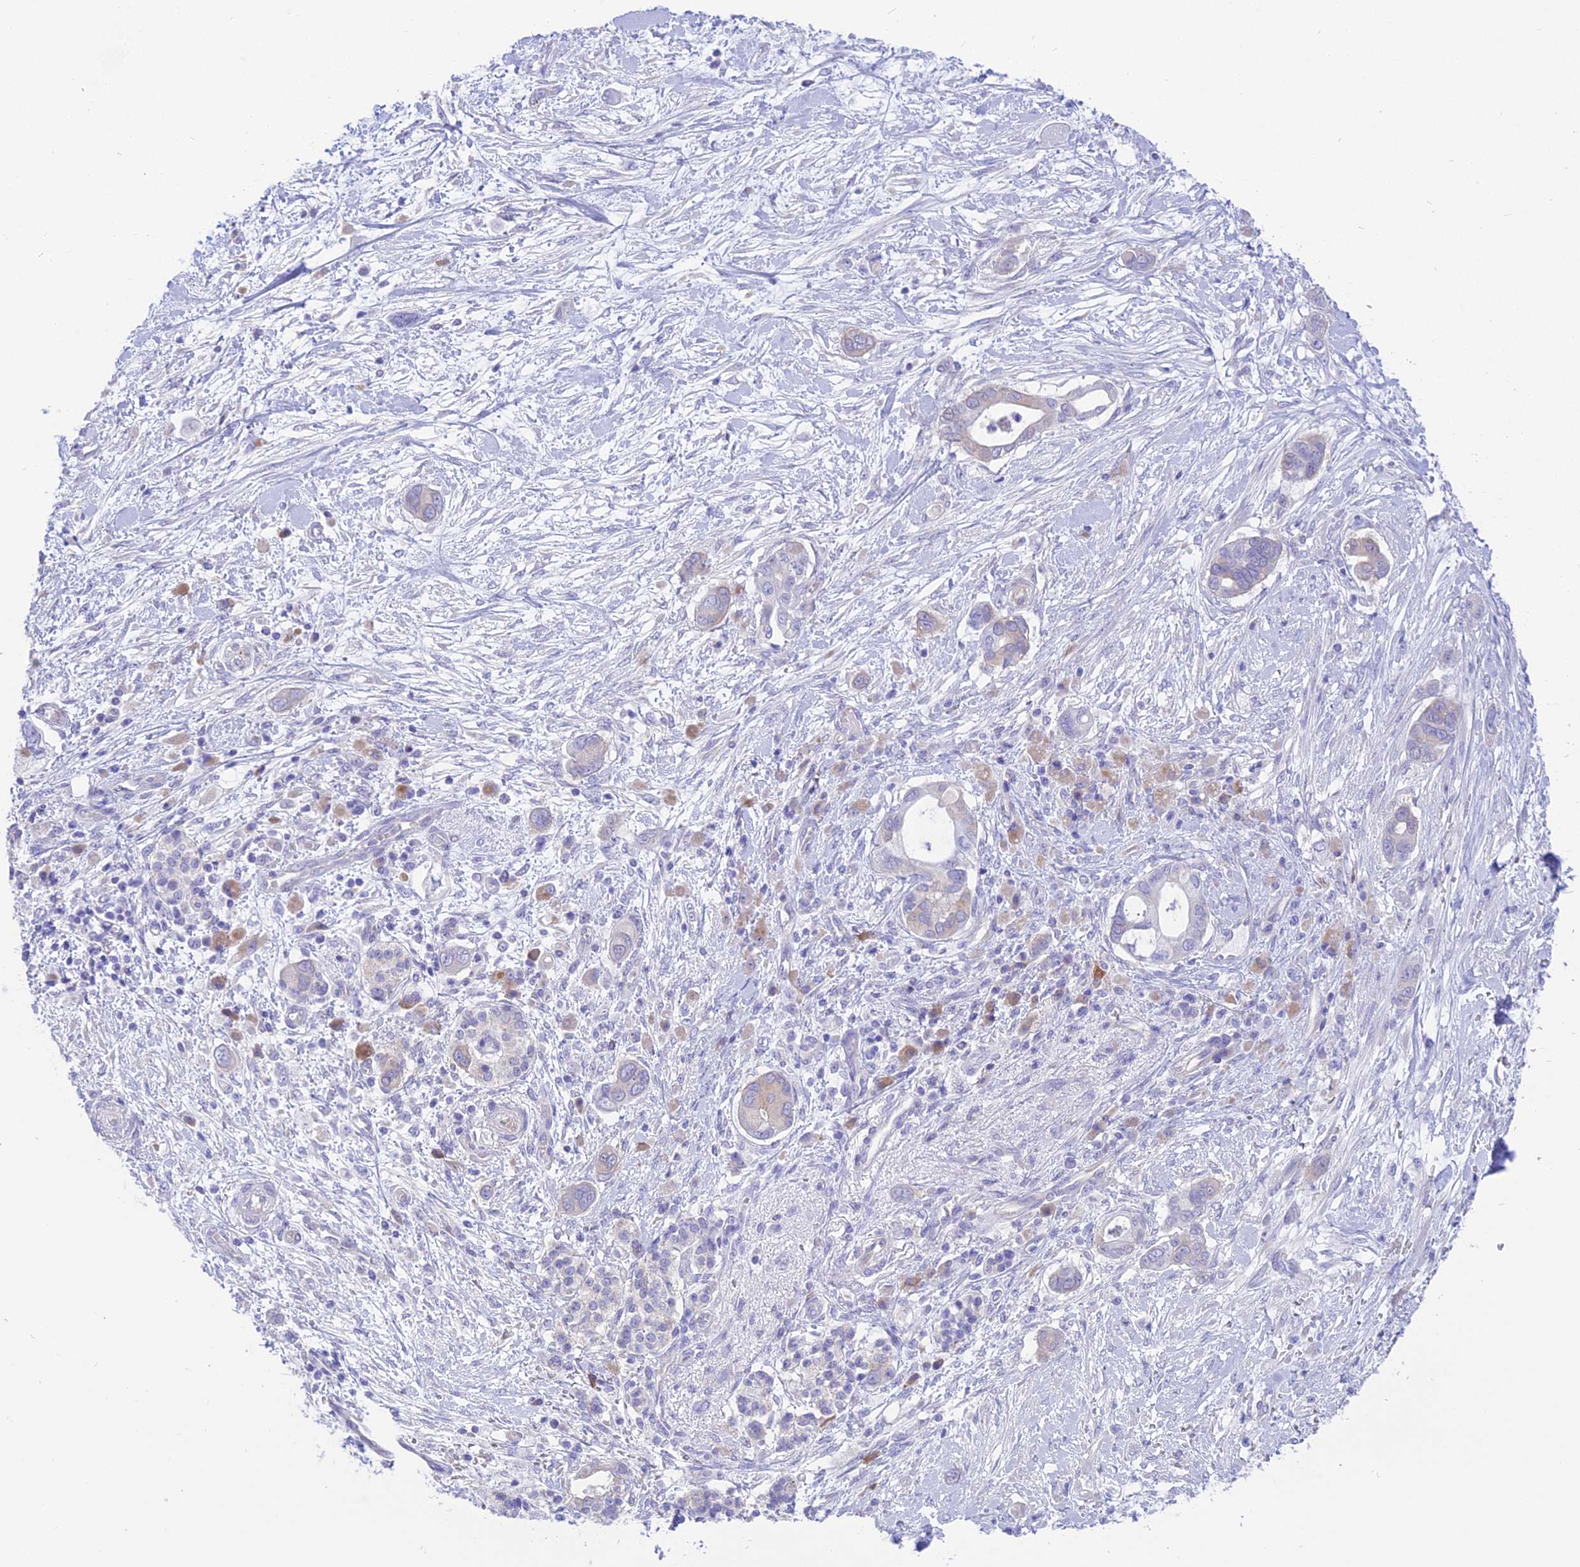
{"staining": {"intensity": "negative", "quantity": "none", "location": "none"}, "tissue": "pancreatic cancer", "cell_type": "Tumor cells", "image_type": "cancer", "snomed": [{"axis": "morphology", "description": "Adenocarcinoma, NOS"}, {"axis": "topography", "description": "Pancreas"}], "caption": "A high-resolution image shows immunohistochemistry staining of pancreatic cancer, which demonstrates no significant positivity in tumor cells. (Stains: DAB IHC with hematoxylin counter stain, Microscopy: brightfield microscopy at high magnification).", "gene": "DCAF16", "patient": {"sex": "male", "age": 68}}